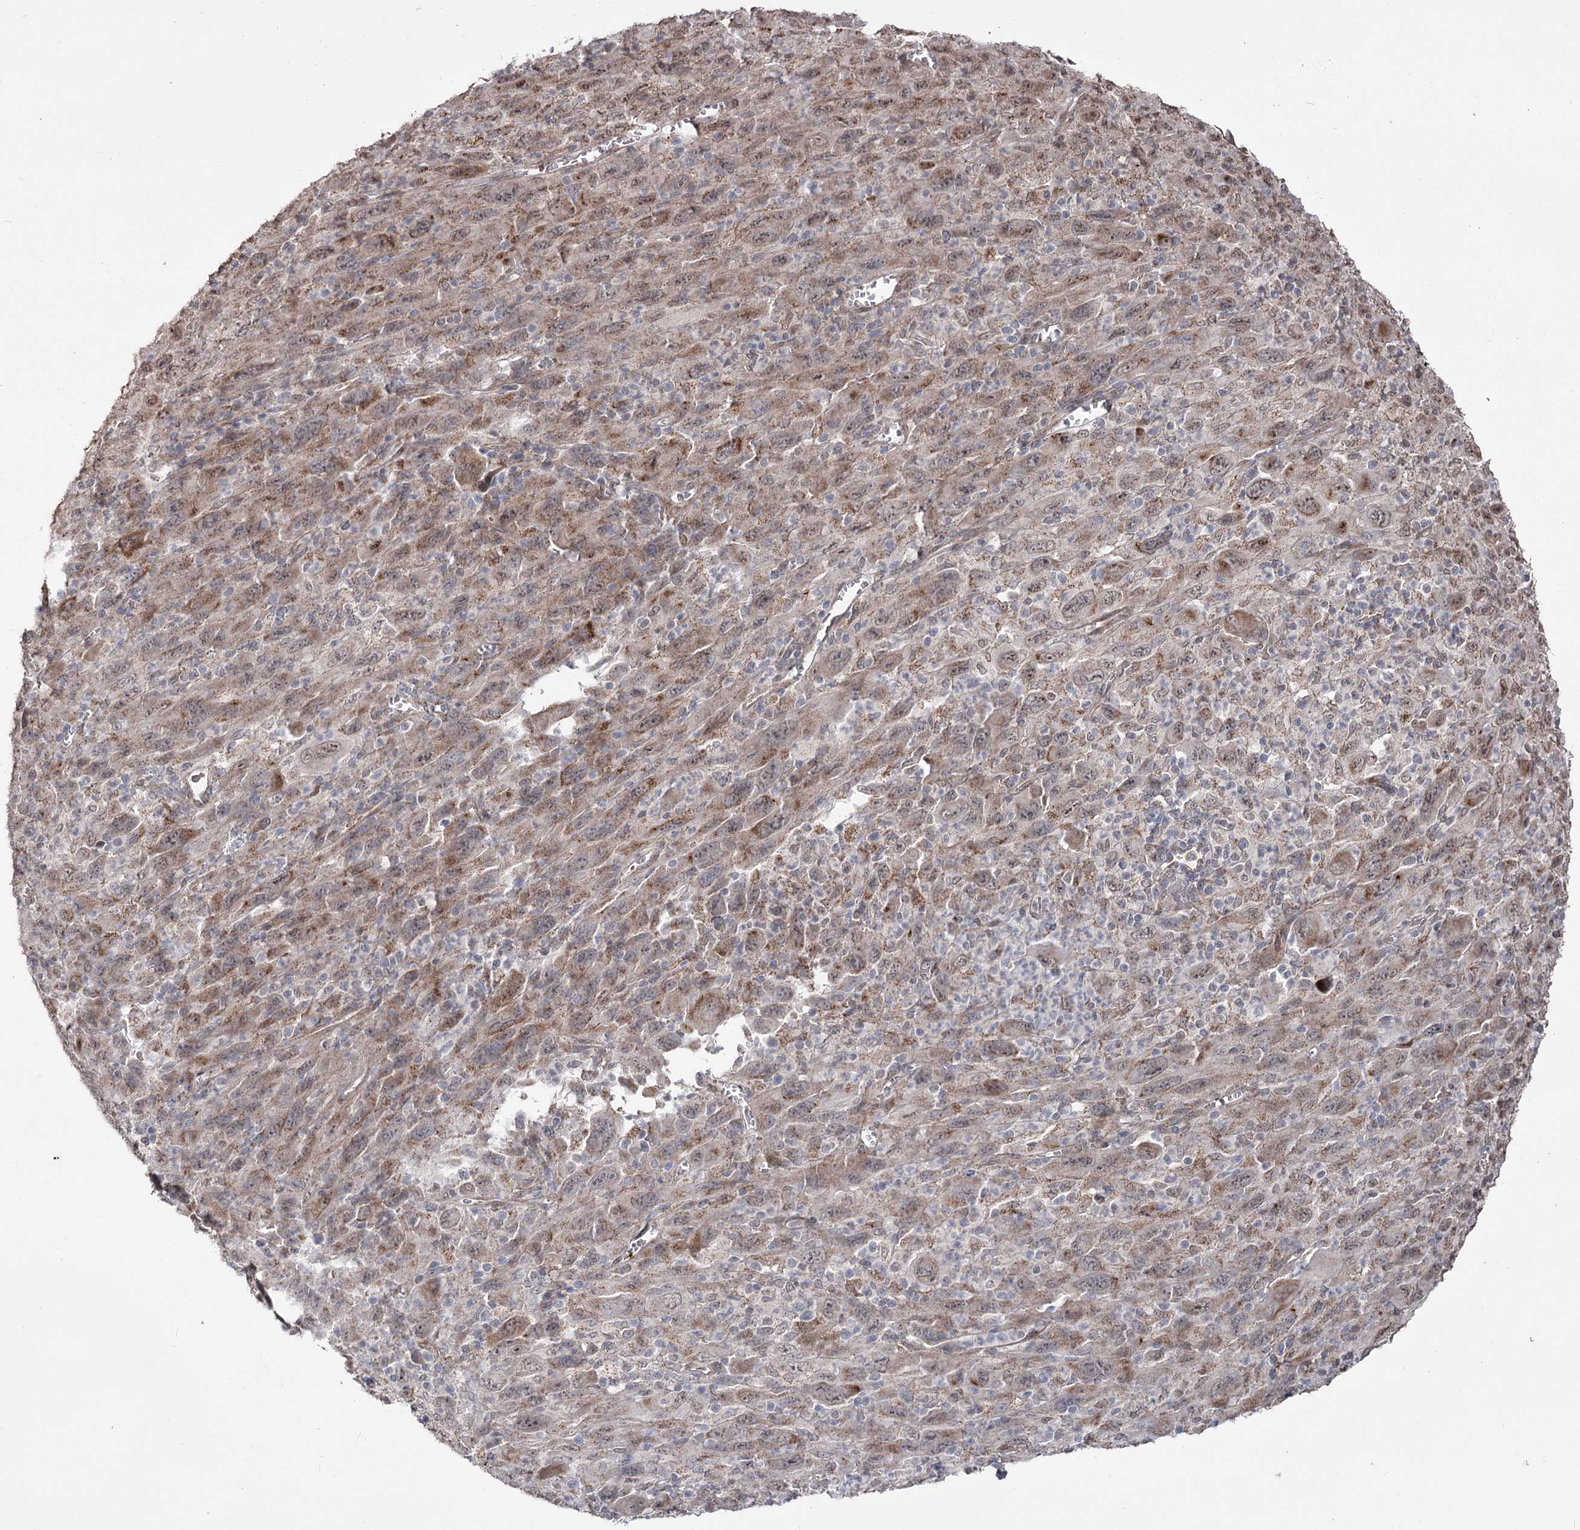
{"staining": {"intensity": "moderate", "quantity": ">75%", "location": "cytoplasmic/membranous"}, "tissue": "melanoma", "cell_type": "Tumor cells", "image_type": "cancer", "snomed": [{"axis": "morphology", "description": "Malignant melanoma, Metastatic site"}, {"axis": "topography", "description": "Skin"}], "caption": "The immunohistochemical stain labels moderate cytoplasmic/membranous staining in tumor cells of melanoma tissue.", "gene": "ZSCAN23", "patient": {"sex": "female", "age": 56}}